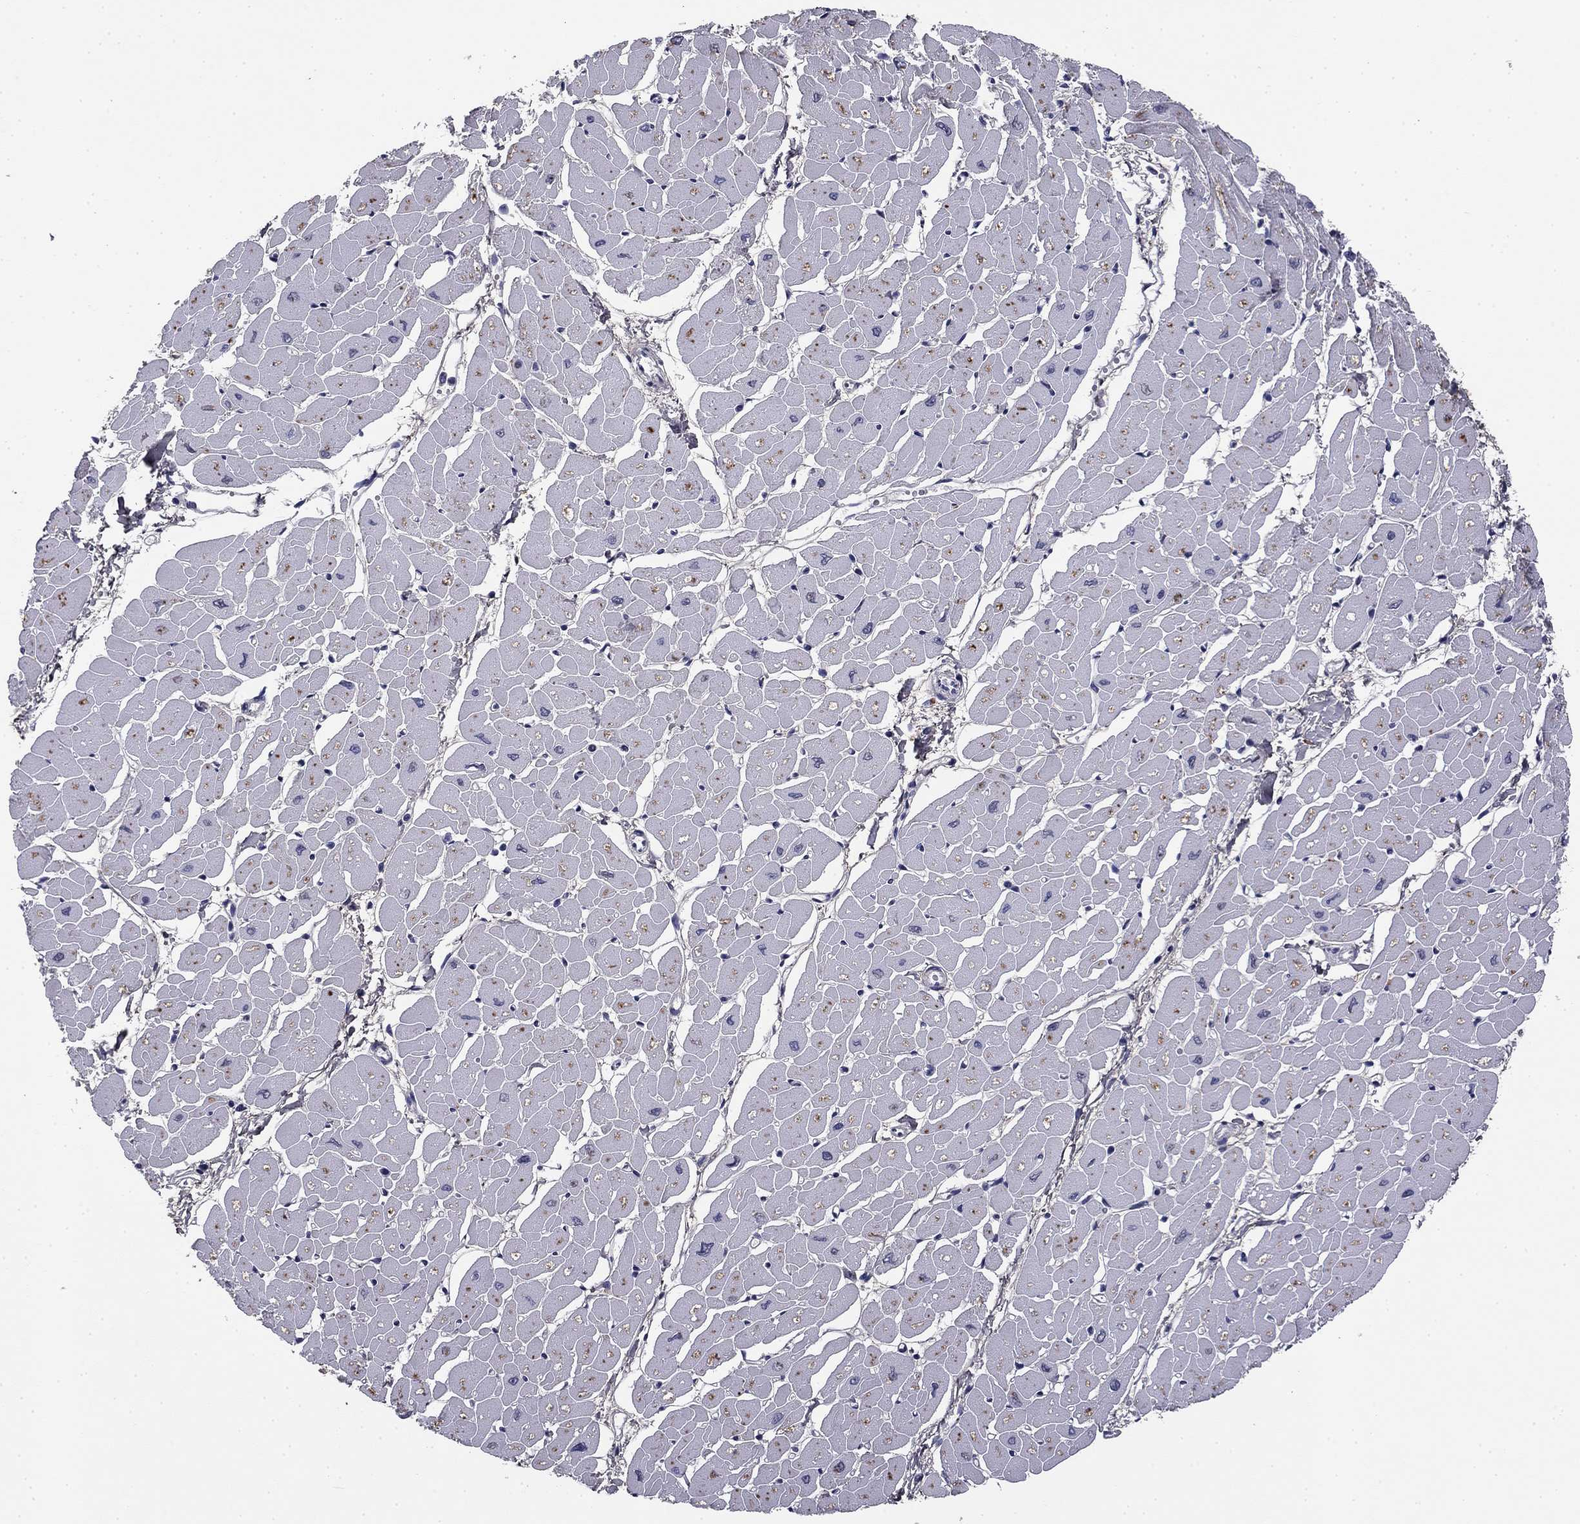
{"staining": {"intensity": "negative", "quantity": "none", "location": "none"}, "tissue": "heart muscle", "cell_type": "Cardiomyocytes", "image_type": "normal", "snomed": [{"axis": "morphology", "description": "Normal tissue, NOS"}, {"axis": "topography", "description": "Heart"}], "caption": "A high-resolution micrograph shows immunohistochemistry (IHC) staining of unremarkable heart muscle, which exhibits no significant expression in cardiomyocytes.", "gene": "COL2A1", "patient": {"sex": "male", "age": 57}}